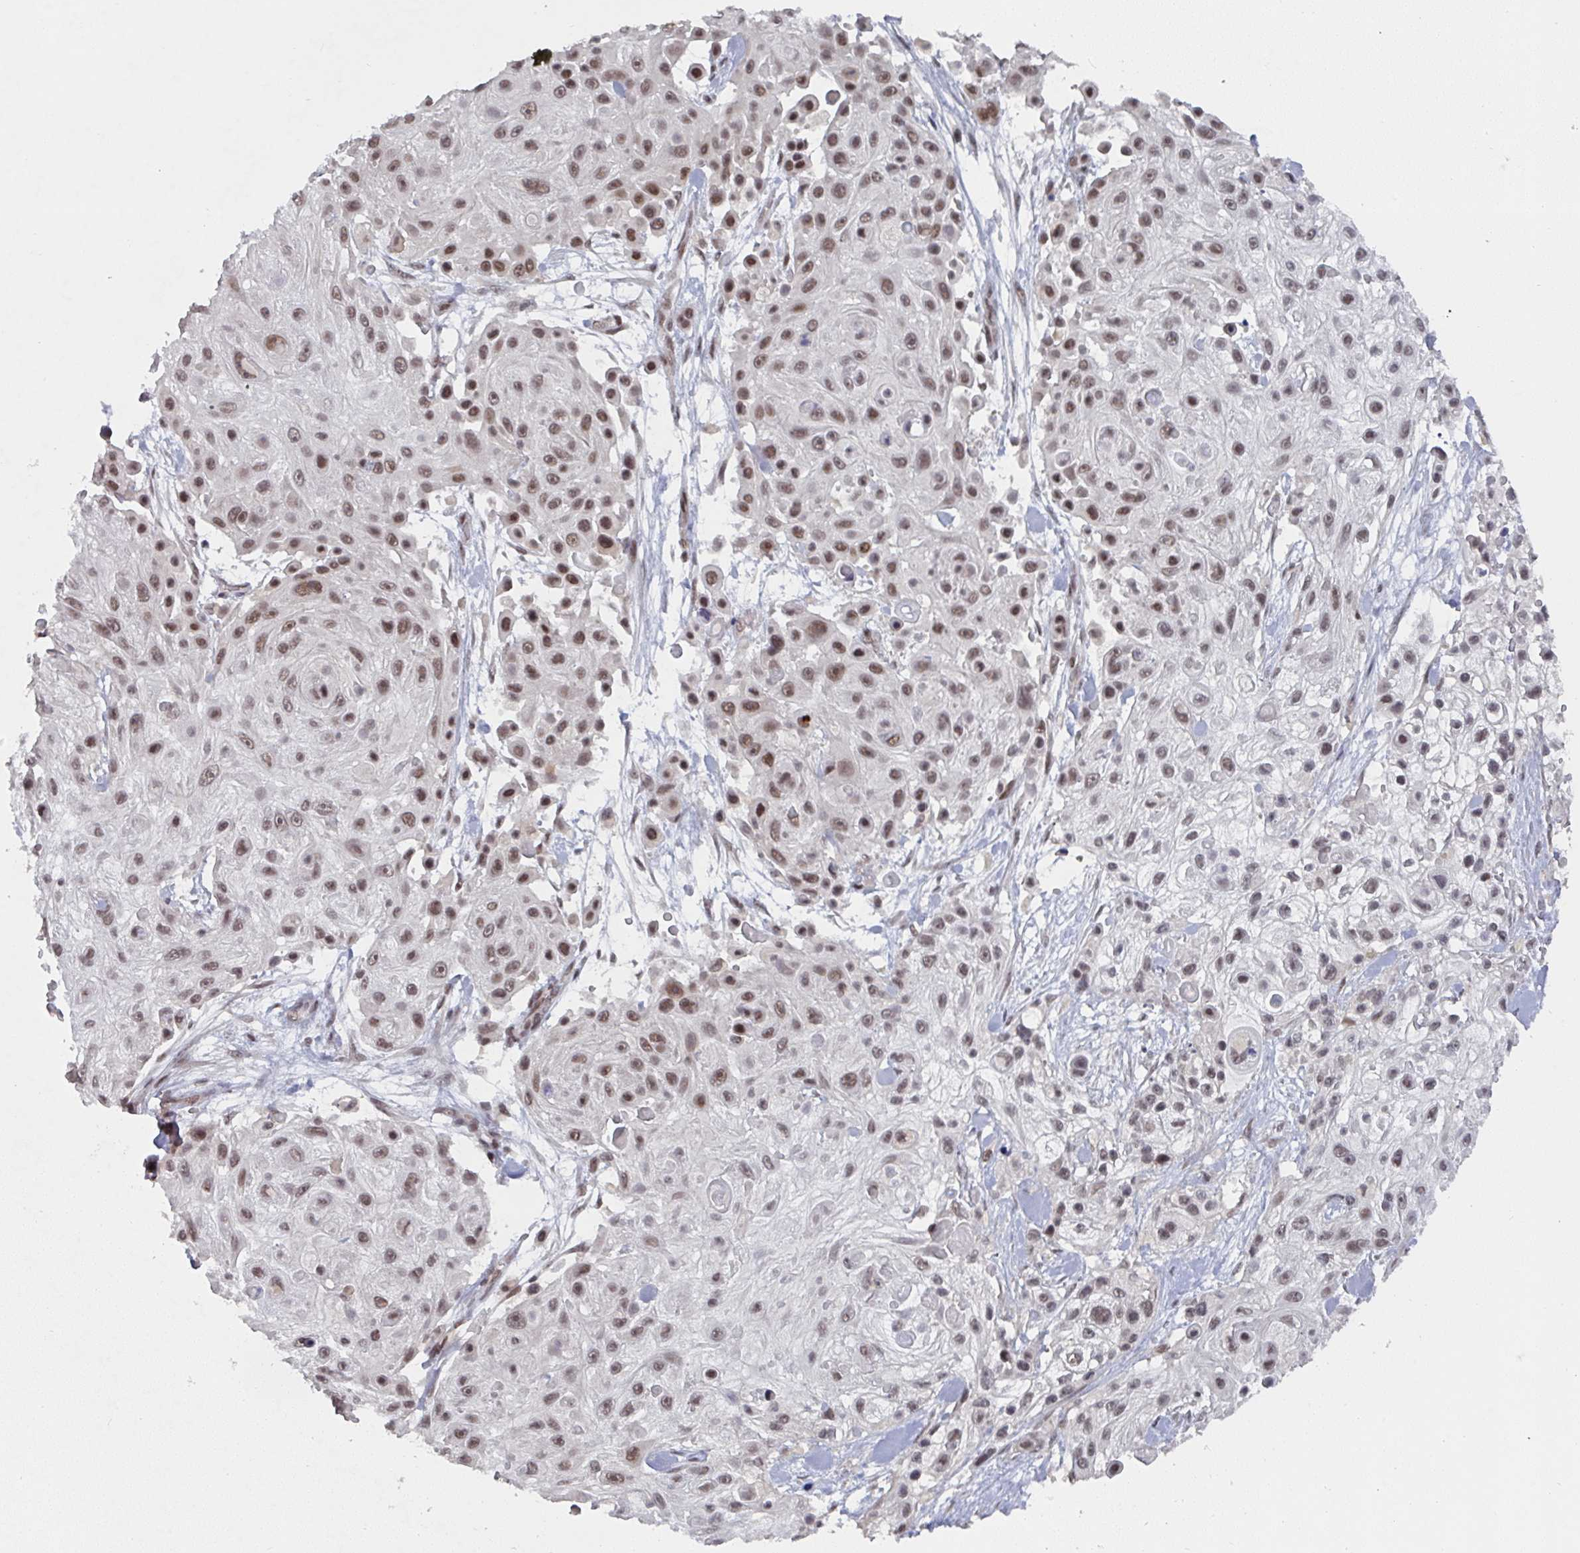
{"staining": {"intensity": "moderate", "quantity": ">75%", "location": "nuclear"}, "tissue": "skin cancer", "cell_type": "Tumor cells", "image_type": "cancer", "snomed": [{"axis": "morphology", "description": "Squamous cell carcinoma, NOS"}, {"axis": "topography", "description": "Skin"}], "caption": "The immunohistochemical stain labels moderate nuclear positivity in tumor cells of skin cancer tissue. The staining was performed using DAB, with brown indicating positive protein expression. Nuclei are stained blue with hematoxylin.", "gene": "JMJD1C", "patient": {"sex": "male", "age": 67}}